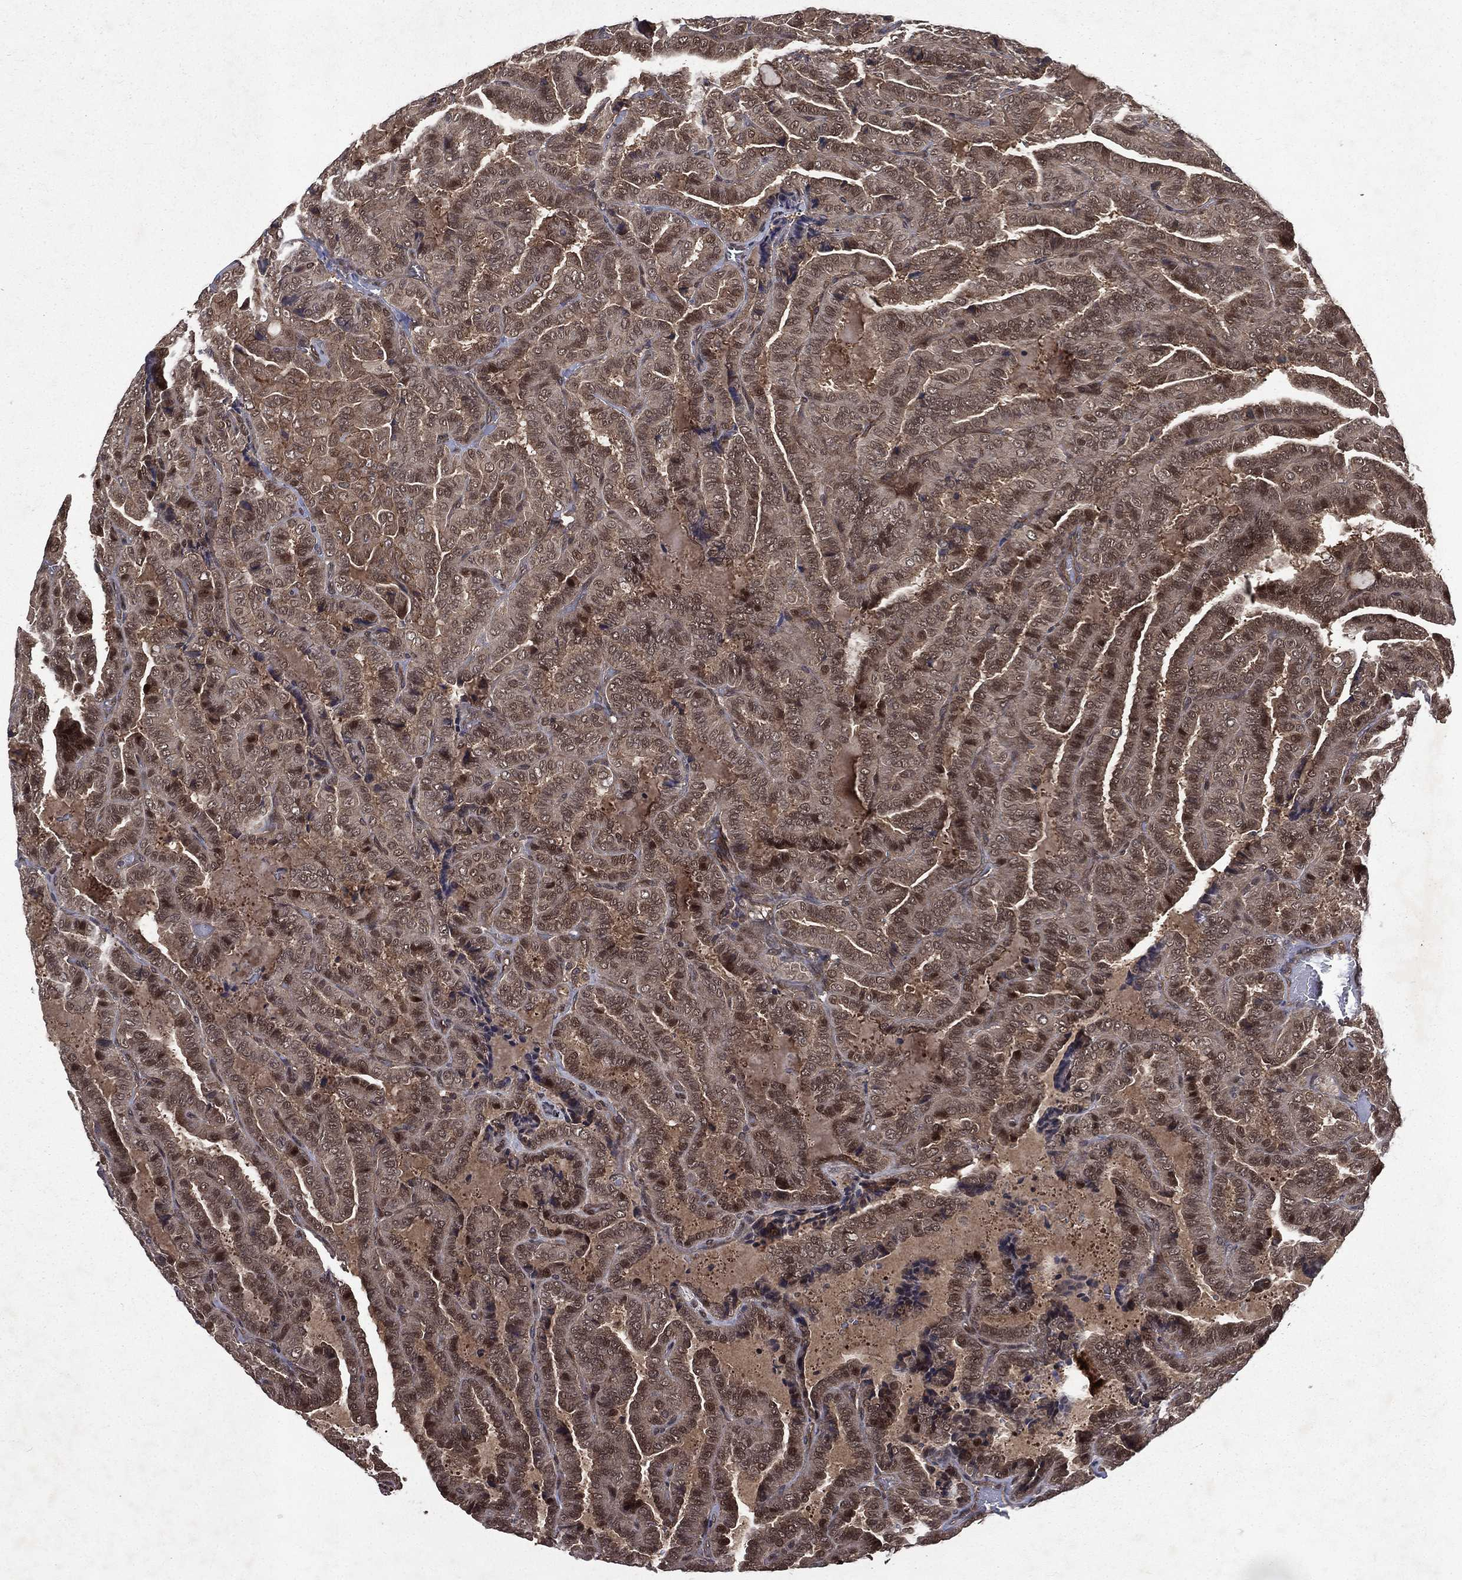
{"staining": {"intensity": "weak", "quantity": "25%-75%", "location": "cytoplasmic/membranous,nuclear"}, "tissue": "thyroid cancer", "cell_type": "Tumor cells", "image_type": "cancer", "snomed": [{"axis": "morphology", "description": "Papillary adenocarcinoma, NOS"}, {"axis": "topography", "description": "Thyroid gland"}], "caption": "Protein staining of thyroid cancer (papillary adenocarcinoma) tissue shows weak cytoplasmic/membranous and nuclear positivity in about 25%-75% of tumor cells. (DAB (3,3'-diaminobenzidine) = brown stain, brightfield microscopy at high magnification).", "gene": "FGD1", "patient": {"sex": "female", "age": 39}}